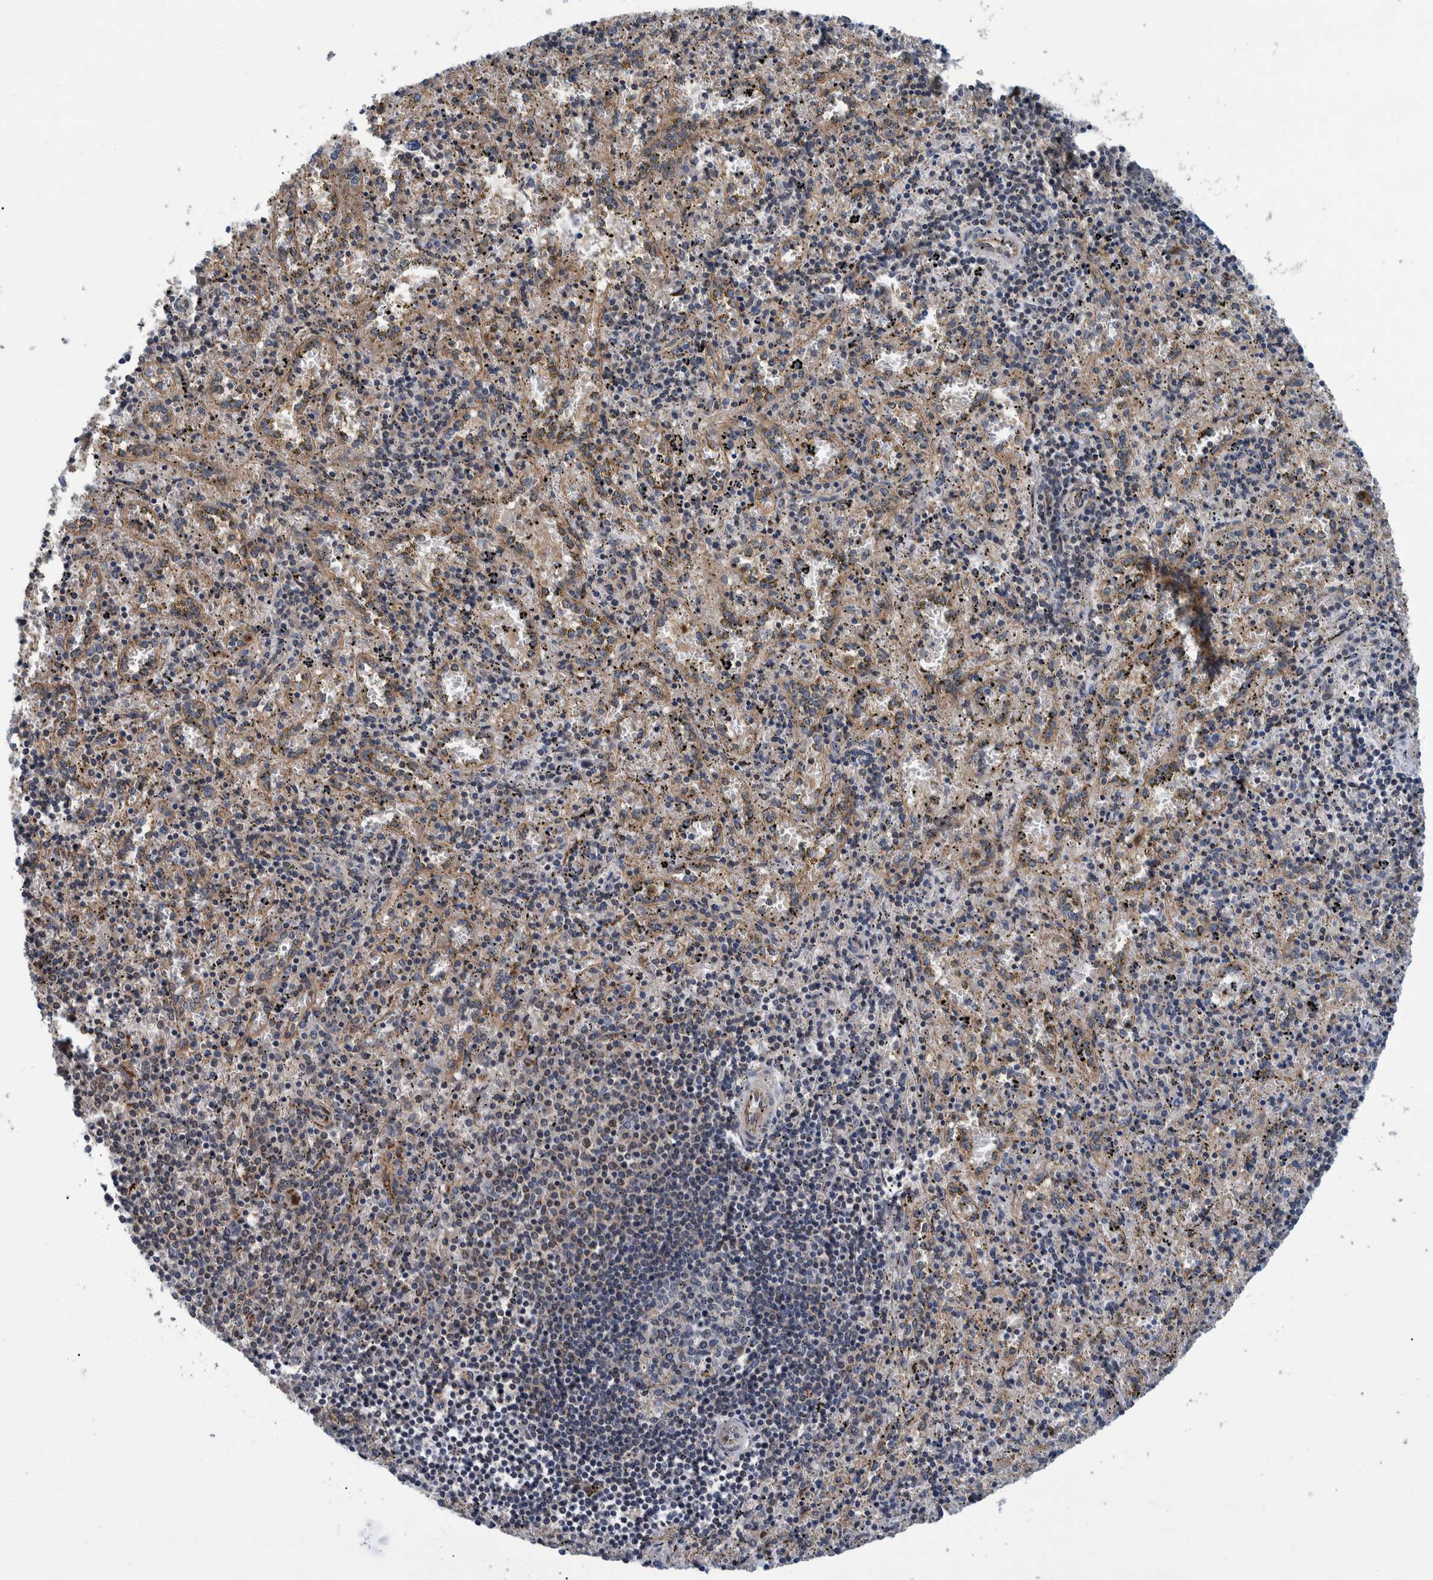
{"staining": {"intensity": "negative", "quantity": "none", "location": "none"}, "tissue": "spleen", "cell_type": "Cells in red pulp", "image_type": "normal", "snomed": [{"axis": "morphology", "description": "Normal tissue, NOS"}, {"axis": "topography", "description": "Spleen"}], "caption": "This is a histopathology image of IHC staining of unremarkable spleen, which shows no expression in cells in red pulp.", "gene": "ITIH3", "patient": {"sex": "male", "age": 11}}